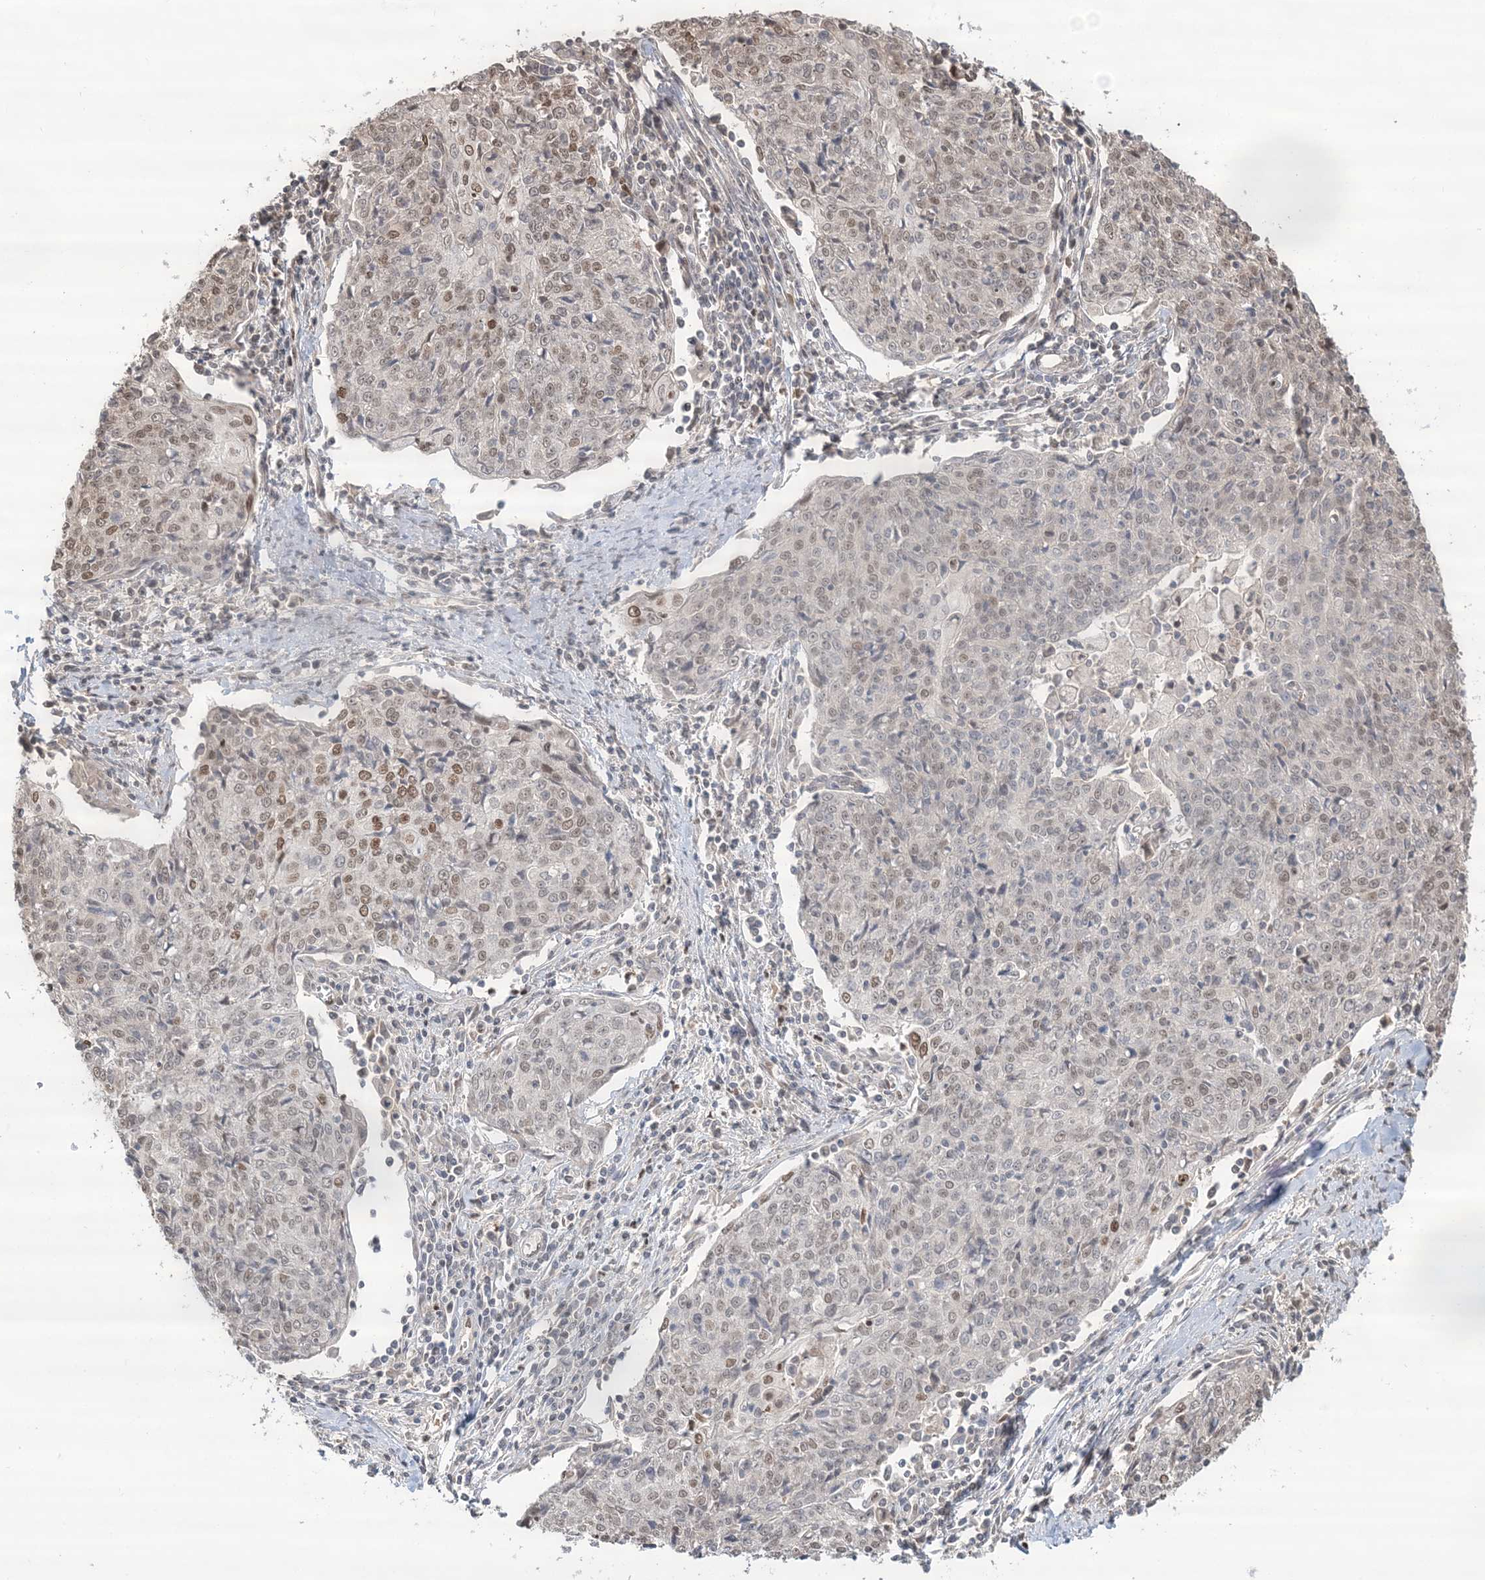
{"staining": {"intensity": "weak", "quantity": "25%-75%", "location": "nuclear"}, "tissue": "cervical cancer", "cell_type": "Tumor cells", "image_type": "cancer", "snomed": [{"axis": "morphology", "description": "Squamous cell carcinoma, NOS"}, {"axis": "topography", "description": "Cervix"}], "caption": "Protein staining by immunohistochemistry (IHC) exhibits weak nuclear staining in about 25%-75% of tumor cells in cervical cancer.", "gene": "SUMO2", "patient": {"sex": "female", "age": 48}}